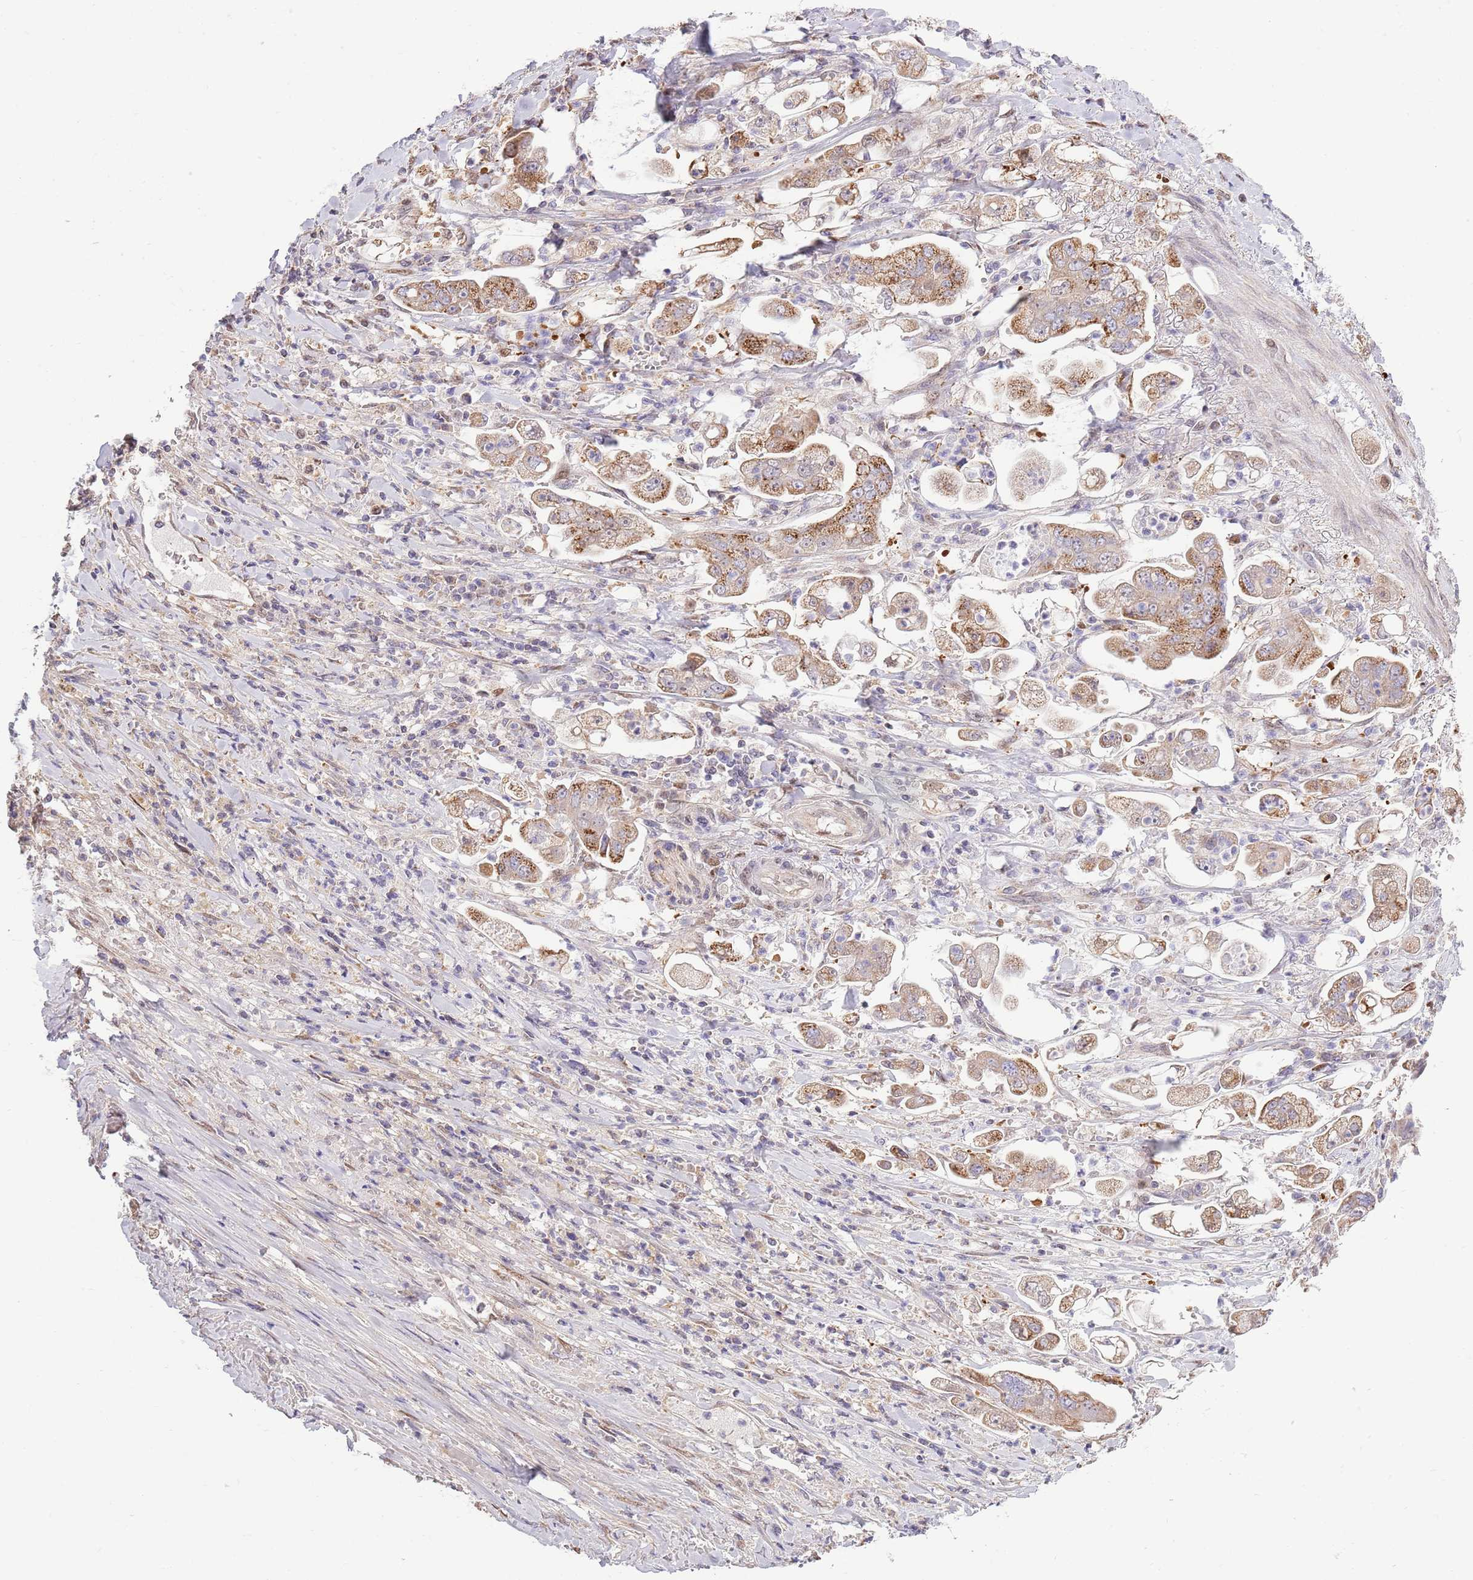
{"staining": {"intensity": "moderate", "quantity": ">75%", "location": "cytoplasmic/membranous"}, "tissue": "stomach cancer", "cell_type": "Tumor cells", "image_type": "cancer", "snomed": [{"axis": "morphology", "description": "Adenocarcinoma, NOS"}, {"axis": "topography", "description": "Stomach"}], "caption": "A brown stain labels moderate cytoplasmic/membranous positivity of a protein in stomach cancer (adenocarcinoma) tumor cells.", "gene": "ARL2BP", "patient": {"sex": "male", "age": 62}}